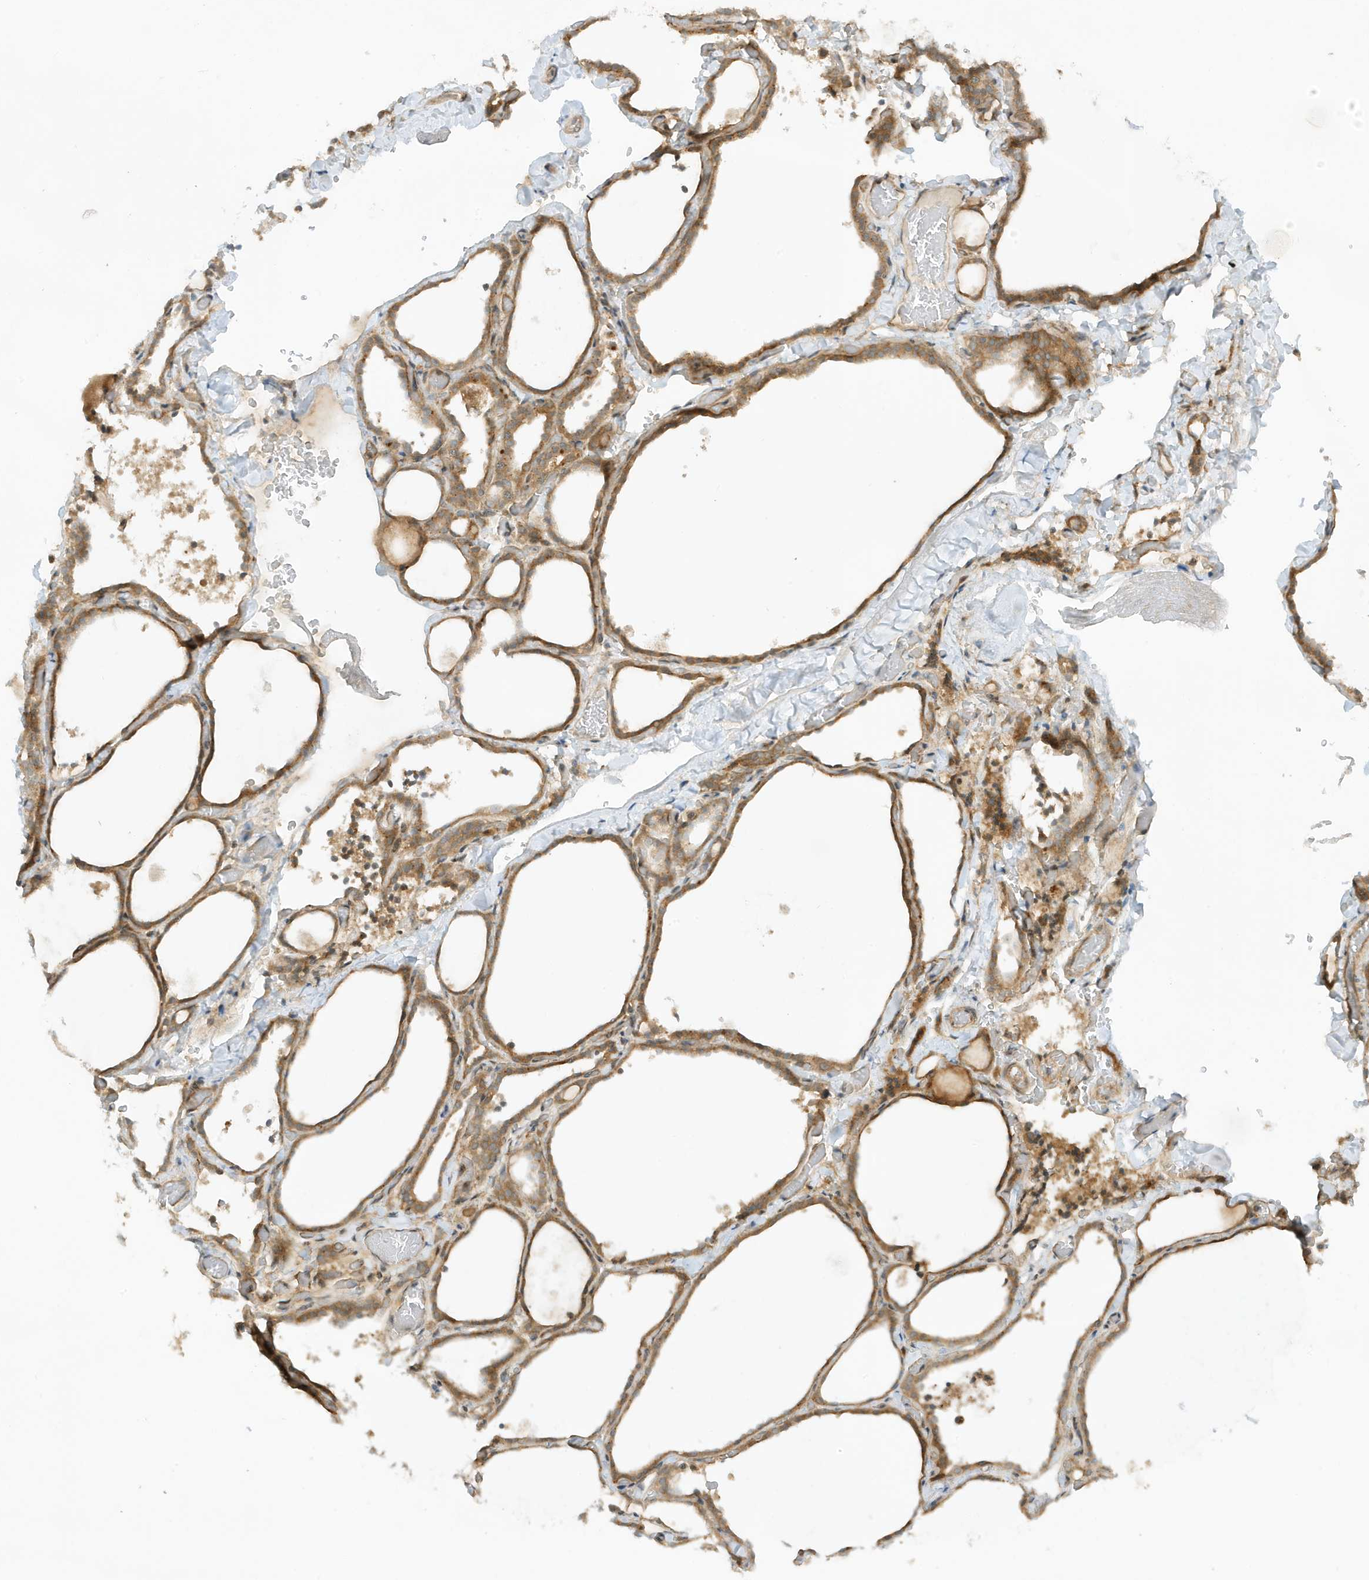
{"staining": {"intensity": "moderate", "quantity": ">75%", "location": "cytoplasmic/membranous"}, "tissue": "thyroid gland", "cell_type": "Glandular cells", "image_type": "normal", "snomed": [{"axis": "morphology", "description": "Normal tissue, NOS"}, {"axis": "topography", "description": "Thyroid gland"}], "caption": "This is an image of immunohistochemistry (IHC) staining of benign thyroid gland, which shows moderate staining in the cytoplasmic/membranous of glandular cells.", "gene": "SCARF2", "patient": {"sex": "female", "age": 22}}